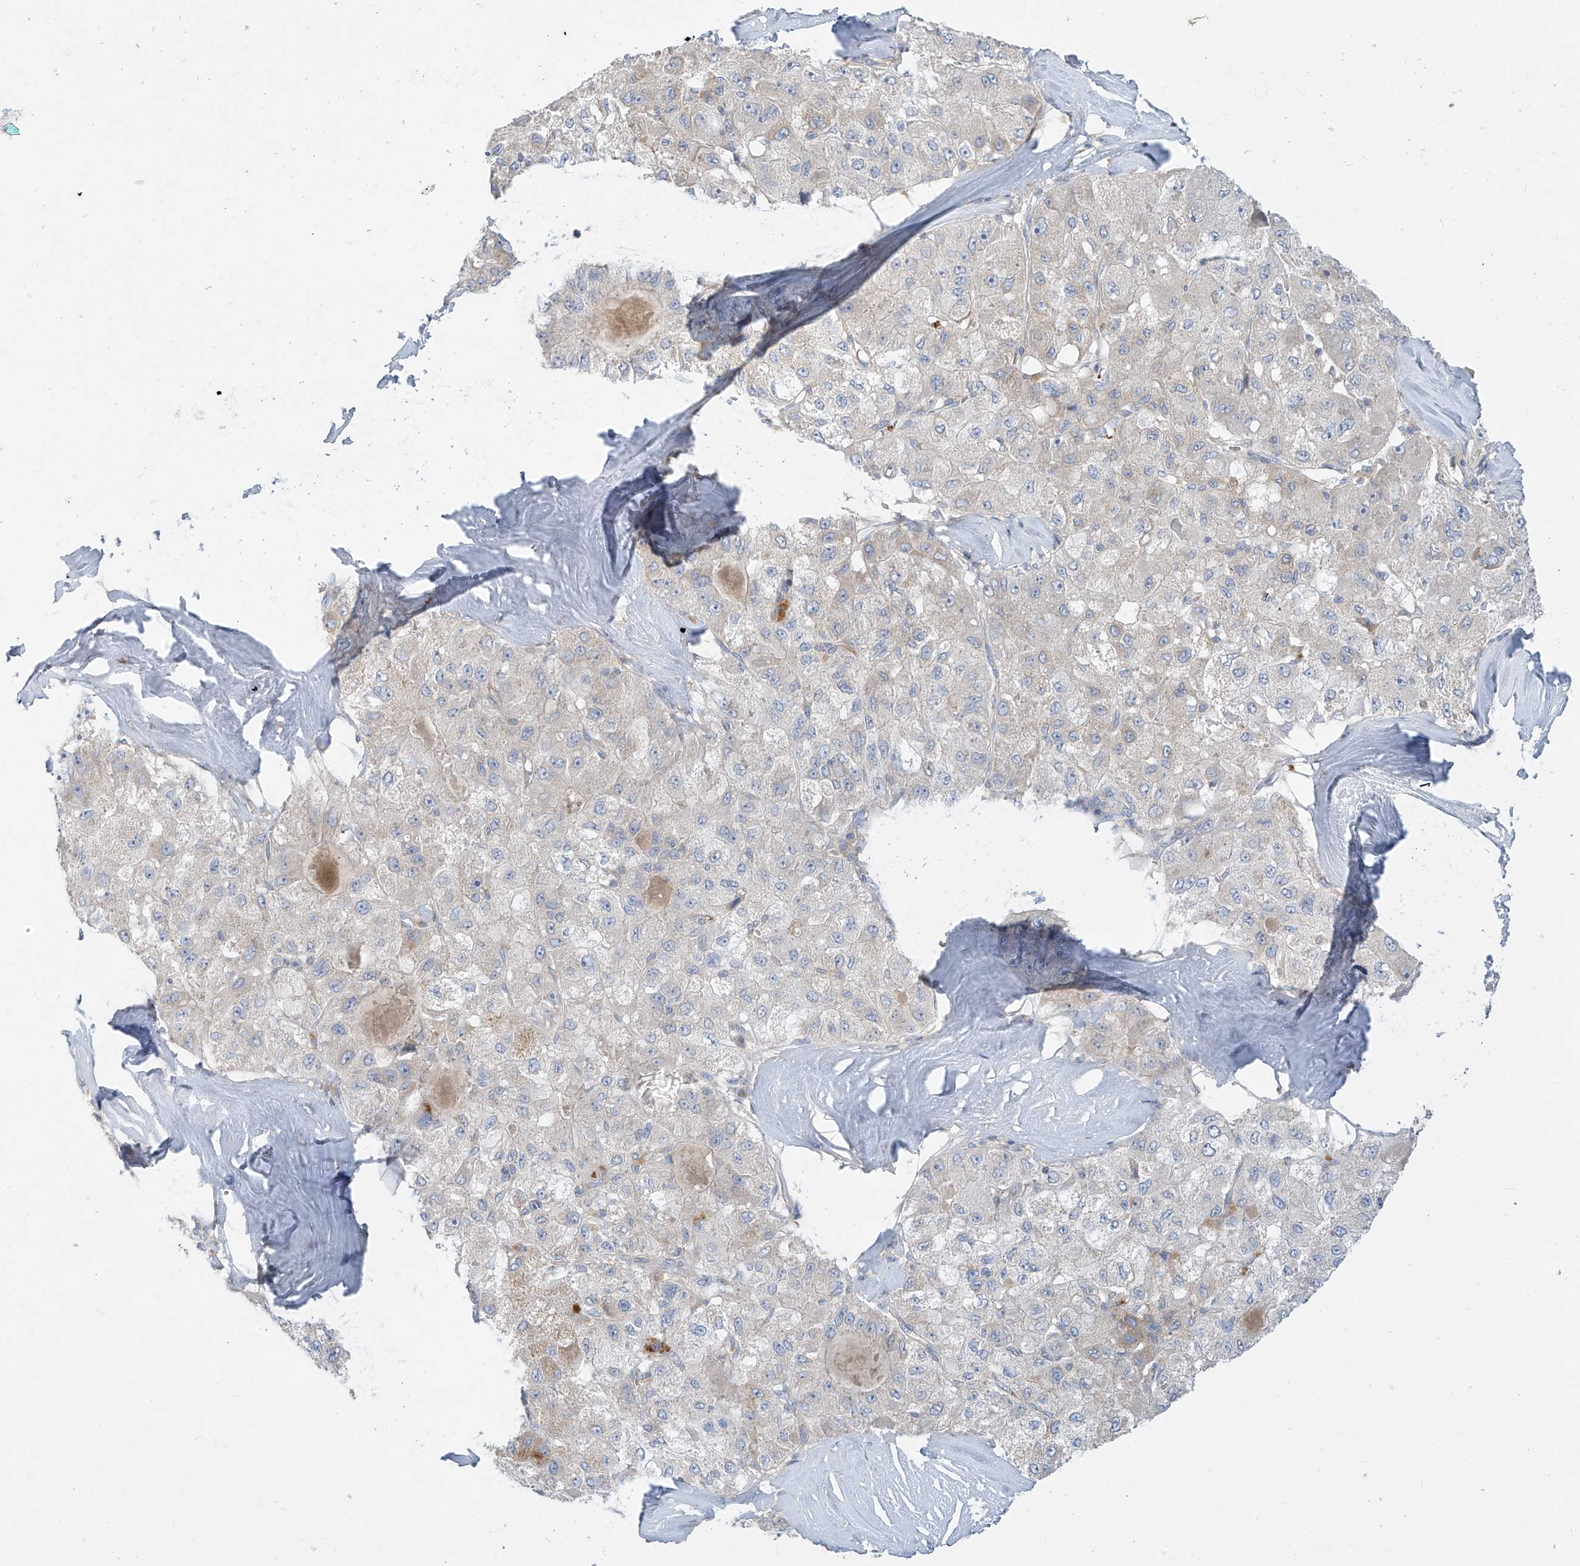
{"staining": {"intensity": "moderate", "quantity": "<25%", "location": "cytoplasmic/membranous"}, "tissue": "liver cancer", "cell_type": "Tumor cells", "image_type": "cancer", "snomed": [{"axis": "morphology", "description": "Carcinoma, Hepatocellular, NOS"}, {"axis": "topography", "description": "Liver"}], "caption": "This photomicrograph exhibits IHC staining of liver cancer (hepatocellular carcinoma), with low moderate cytoplasmic/membranous positivity in about <25% of tumor cells.", "gene": "DGKQ", "patient": {"sex": "male", "age": 80}}